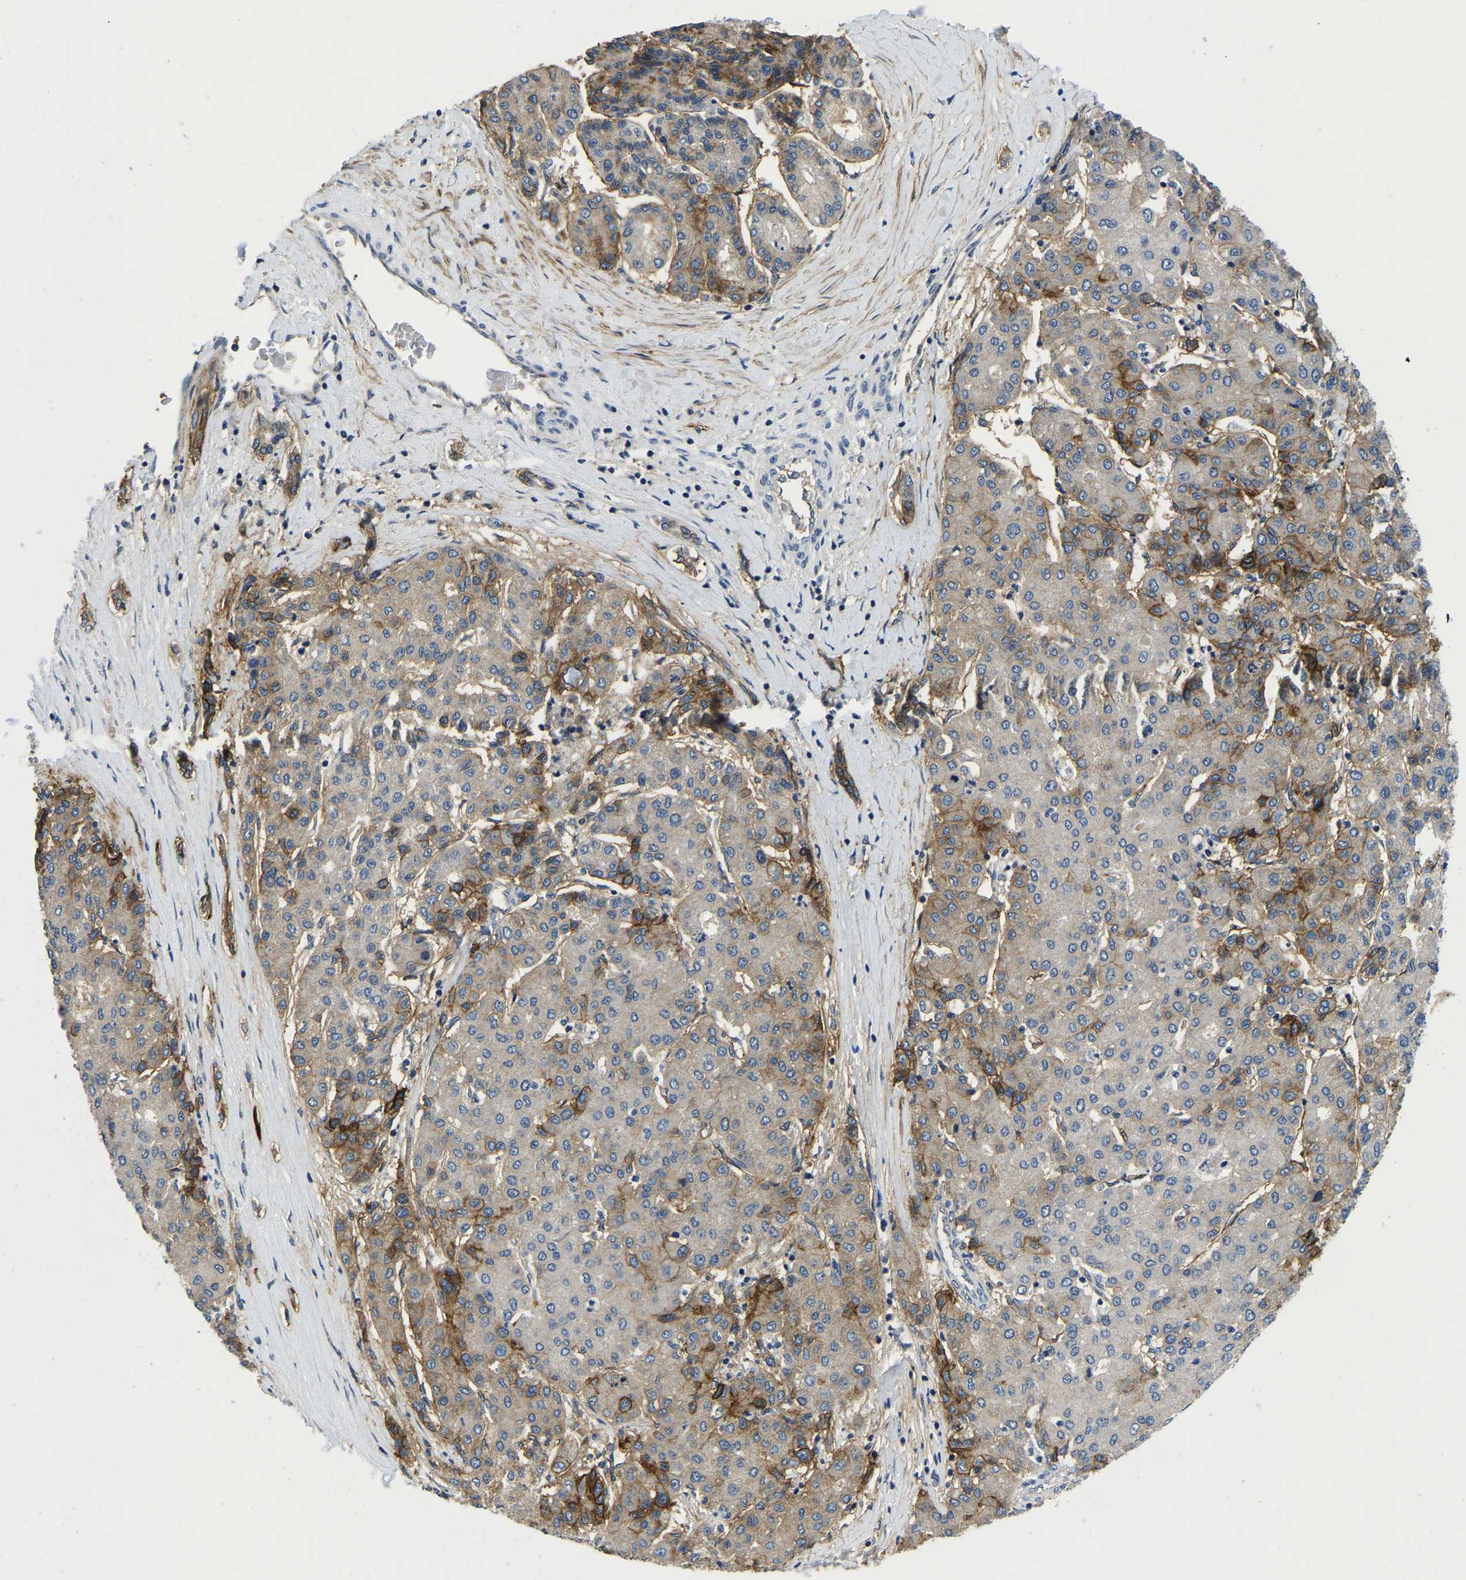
{"staining": {"intensity": "moderate", "quantity": "25%-75%", "location": "cytoplasmic/membranous"}, "tissue": "liver cancer", "cell_type": "Tumor cells", "image_type": "cancer", "snomed": [{"axis": "morphology", "description": "Carcinoma, Hepatocellular, NOS"}, {"axis": "topography", "description": "Liver"}], "caption": "IHC photomicrograph of liver cancer (hepatocellular carcinoma) stained for a protein (brown), which shows medium levels of moderate cytoplasmic/membranous positivity in about 25%-75% of tumor cells.", "gene": "ITGA2", "patient": {"sex": "male", "age": 65}}